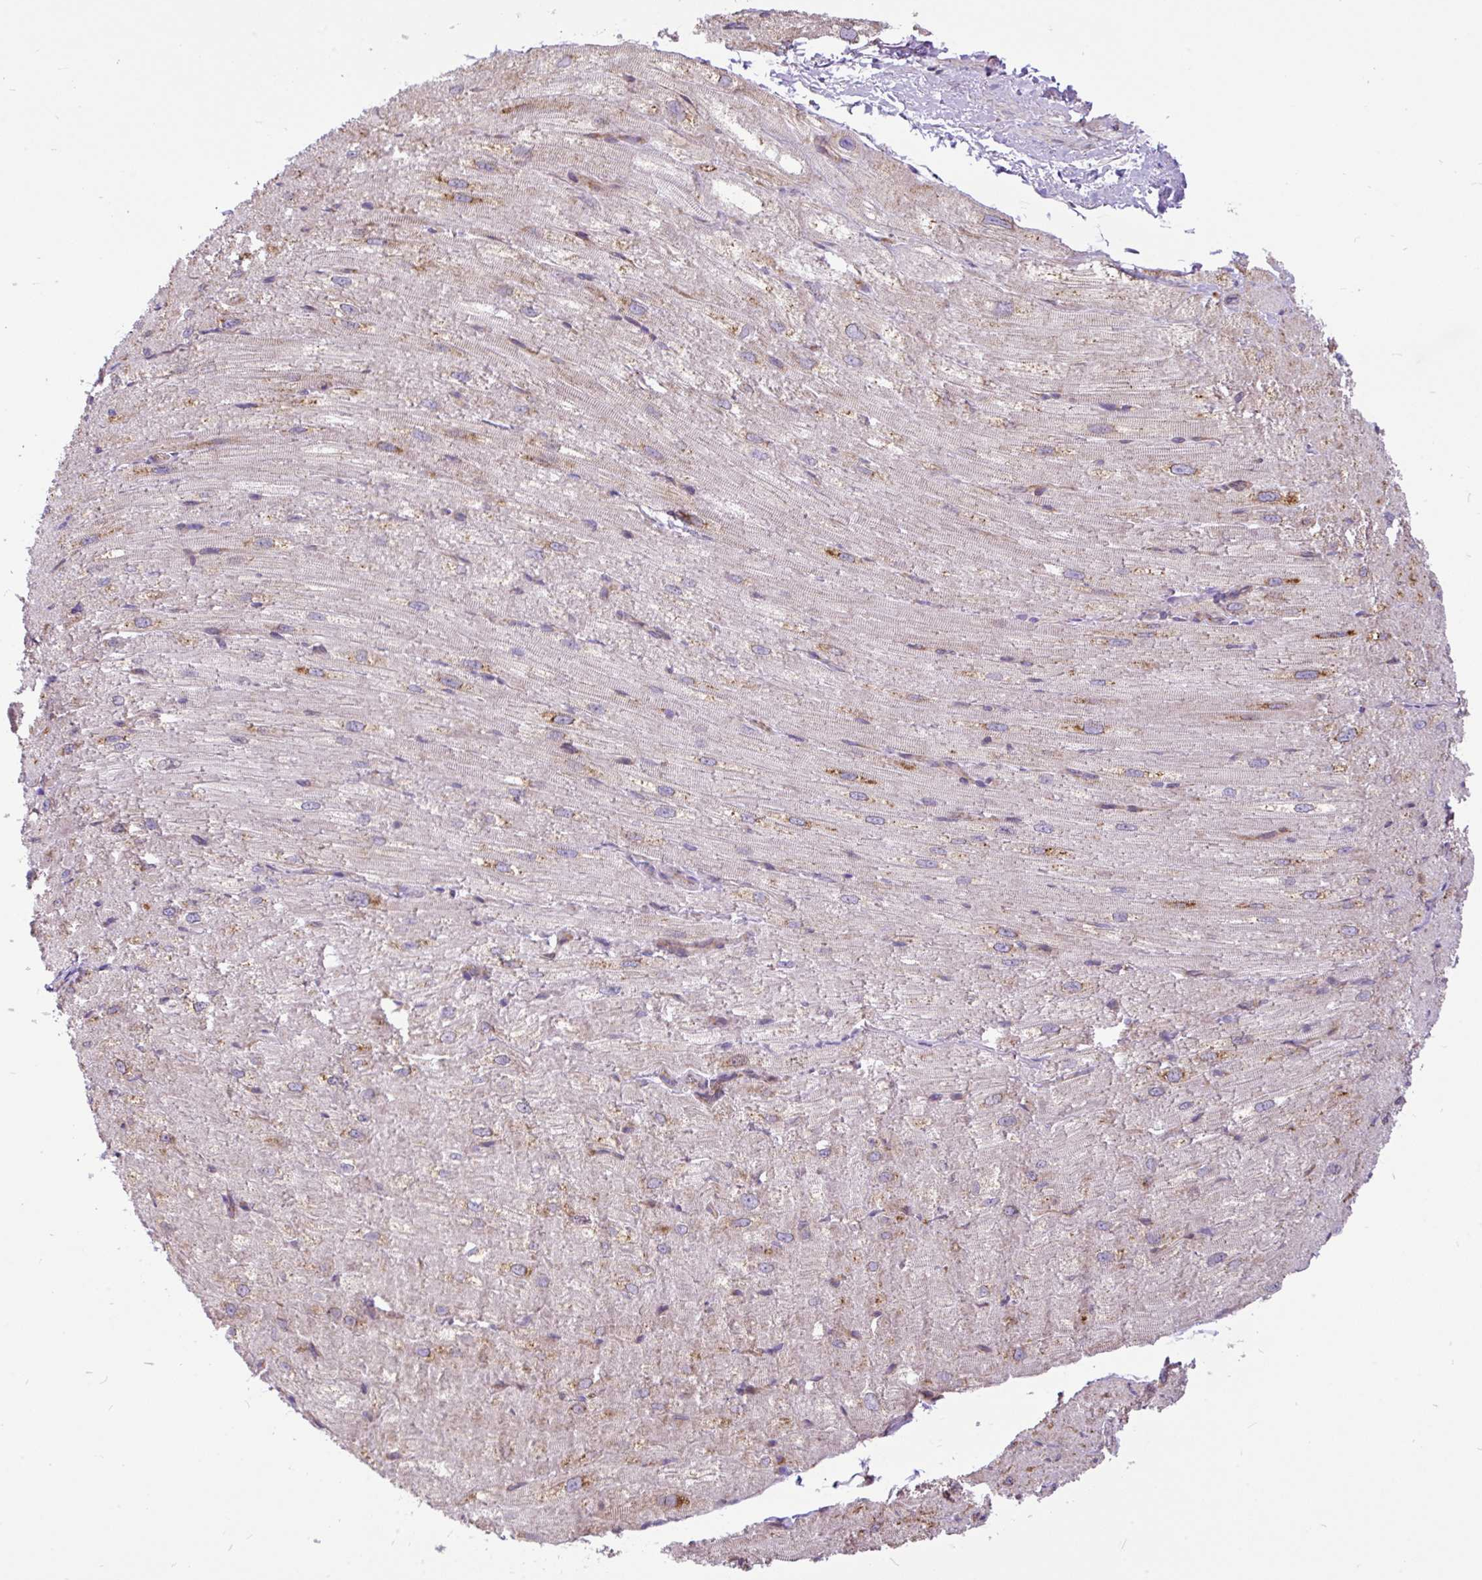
{"staining": {"intensity": "moderate", "quantity": "<25%", "location": "nuclear"}, "tissue": "heart muscle", "cell_type": "Cardiomyocytes", "image_type": "normal", "snomed": [{"axis": "morphology", "description": "Normal tissue, NOS"}, {"axis": "topography", "description": "Heart"}], "caption": "Human heart muscle stained with a brown dye shows moderate nuclear positive positivity in approximately <25% of cardiomyocytes.", "gene": "TRIM17", "patient": {"sex": "male", "age": 62}}